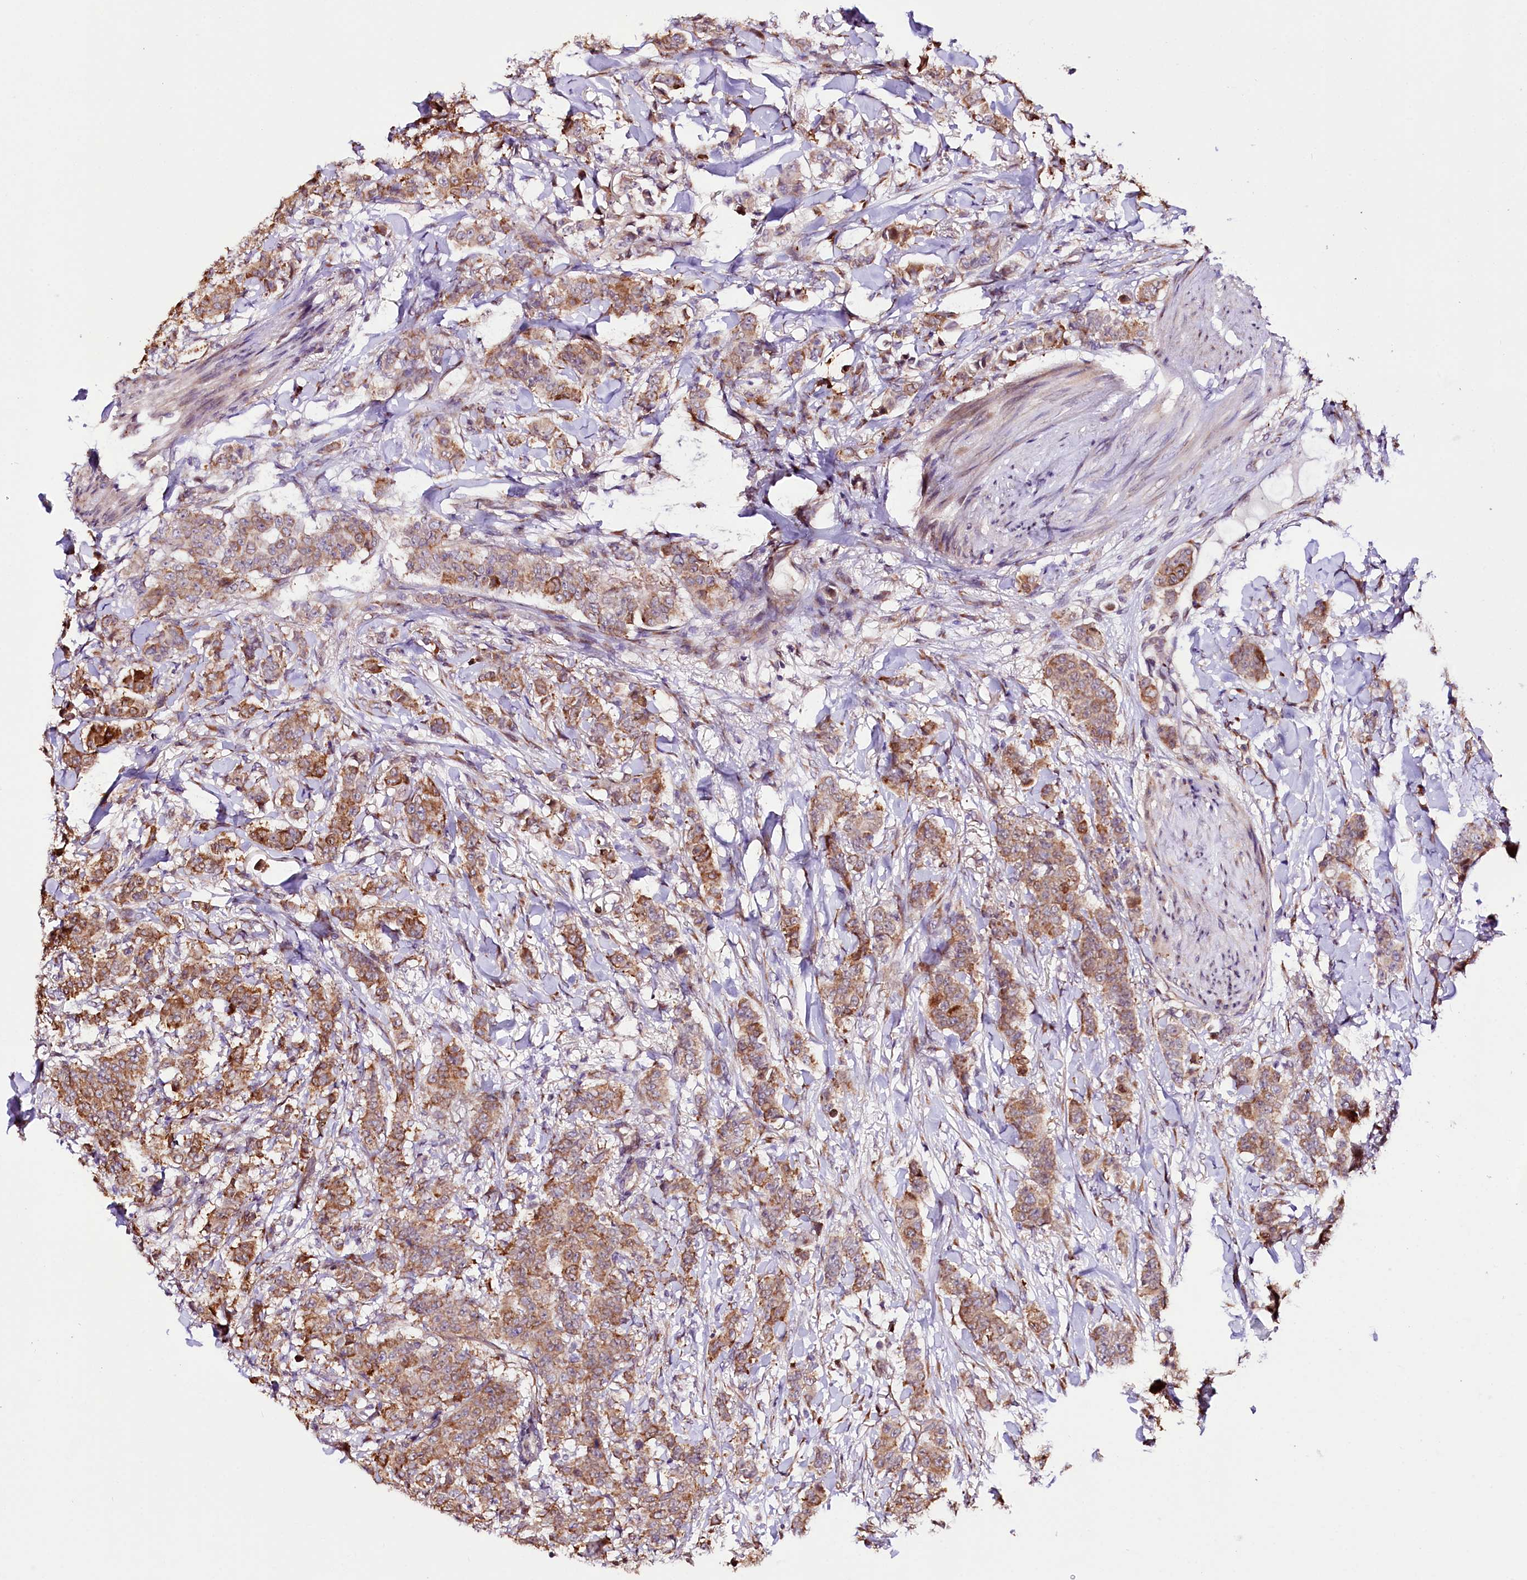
{"staining": {"intensity": "moderate", "quantity": ">75%", "location": "cytoplasmic/membranous"}, "tissue": "breast cancer", "cell_type": "Tumor cells", "image_type": "cancer", "snomed": [{"axis": "morphology", "description": "Duct carcinoma"}, {"axis": "topography", "description": "Breast"}], "caption": "Approximately >75% of tumor cells in human breast intraductal carcinoma demonstrate moderate cytoplasmic/membranous protein staining as visualized by brown immunohistochemical staining.", "gene": "CUTC", "patient": {"sex": "female", "age": 40}}